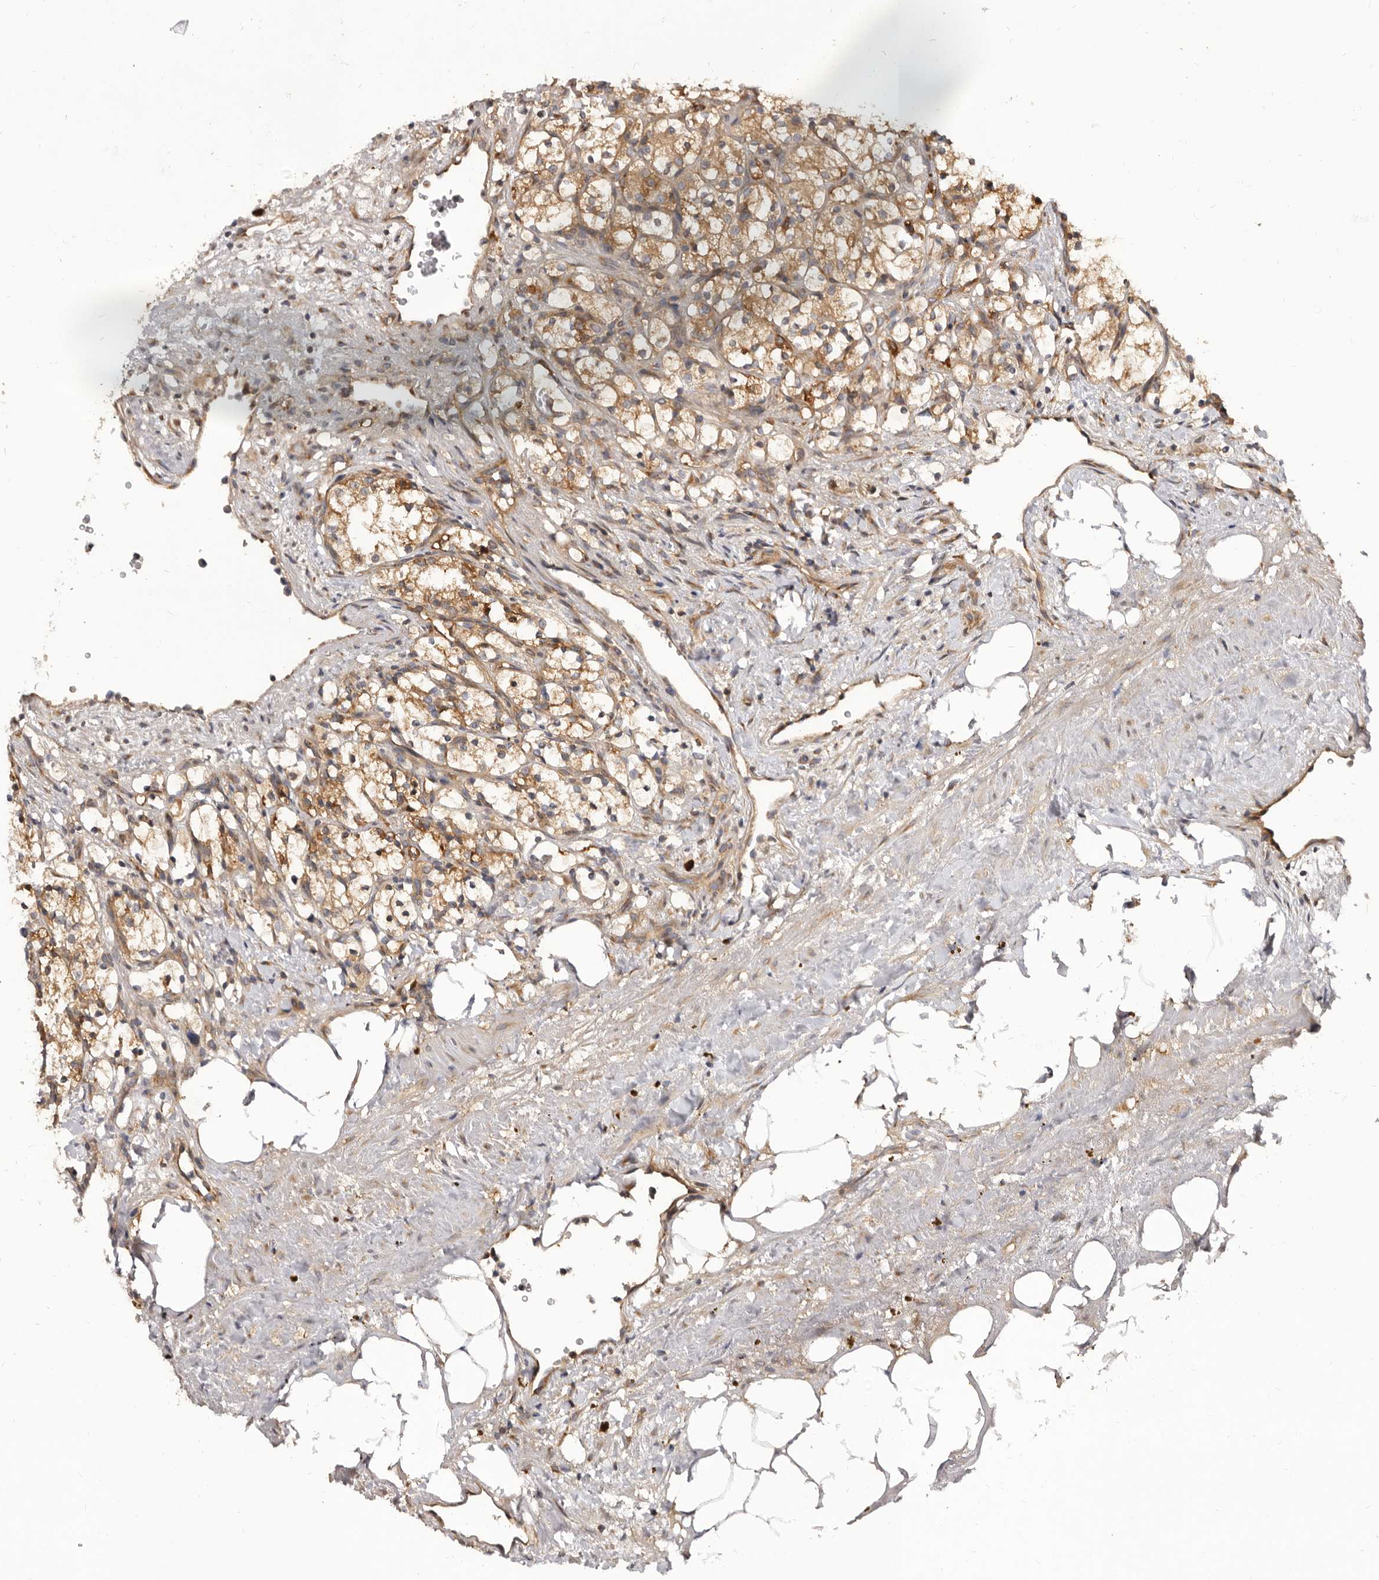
{"staining": {"intensity": "moderate", "quantity": "<25%", "location": "cytoplasmic/membranous"}, "tissue": "renal cancer", "cell_type": "Tumor cells", "image_type": "cancer", "snomed": [{"axis": "morphology", "description": "Adenocarcinoma, NOS"}, {"axis": "topography", "description": "Kidney"}], "caption": "A high-resolution photomicrograph shows IHC staining of adenocarcinoma (renal), which shows moderate cytoplasmic/membranous positivity in approximately <25% of tumor cells. (Brightfield microscopy of DAB IHC at high magnification).", "gene": "ADAMTS20", "patient": {"sex": "female", "age": 69}}